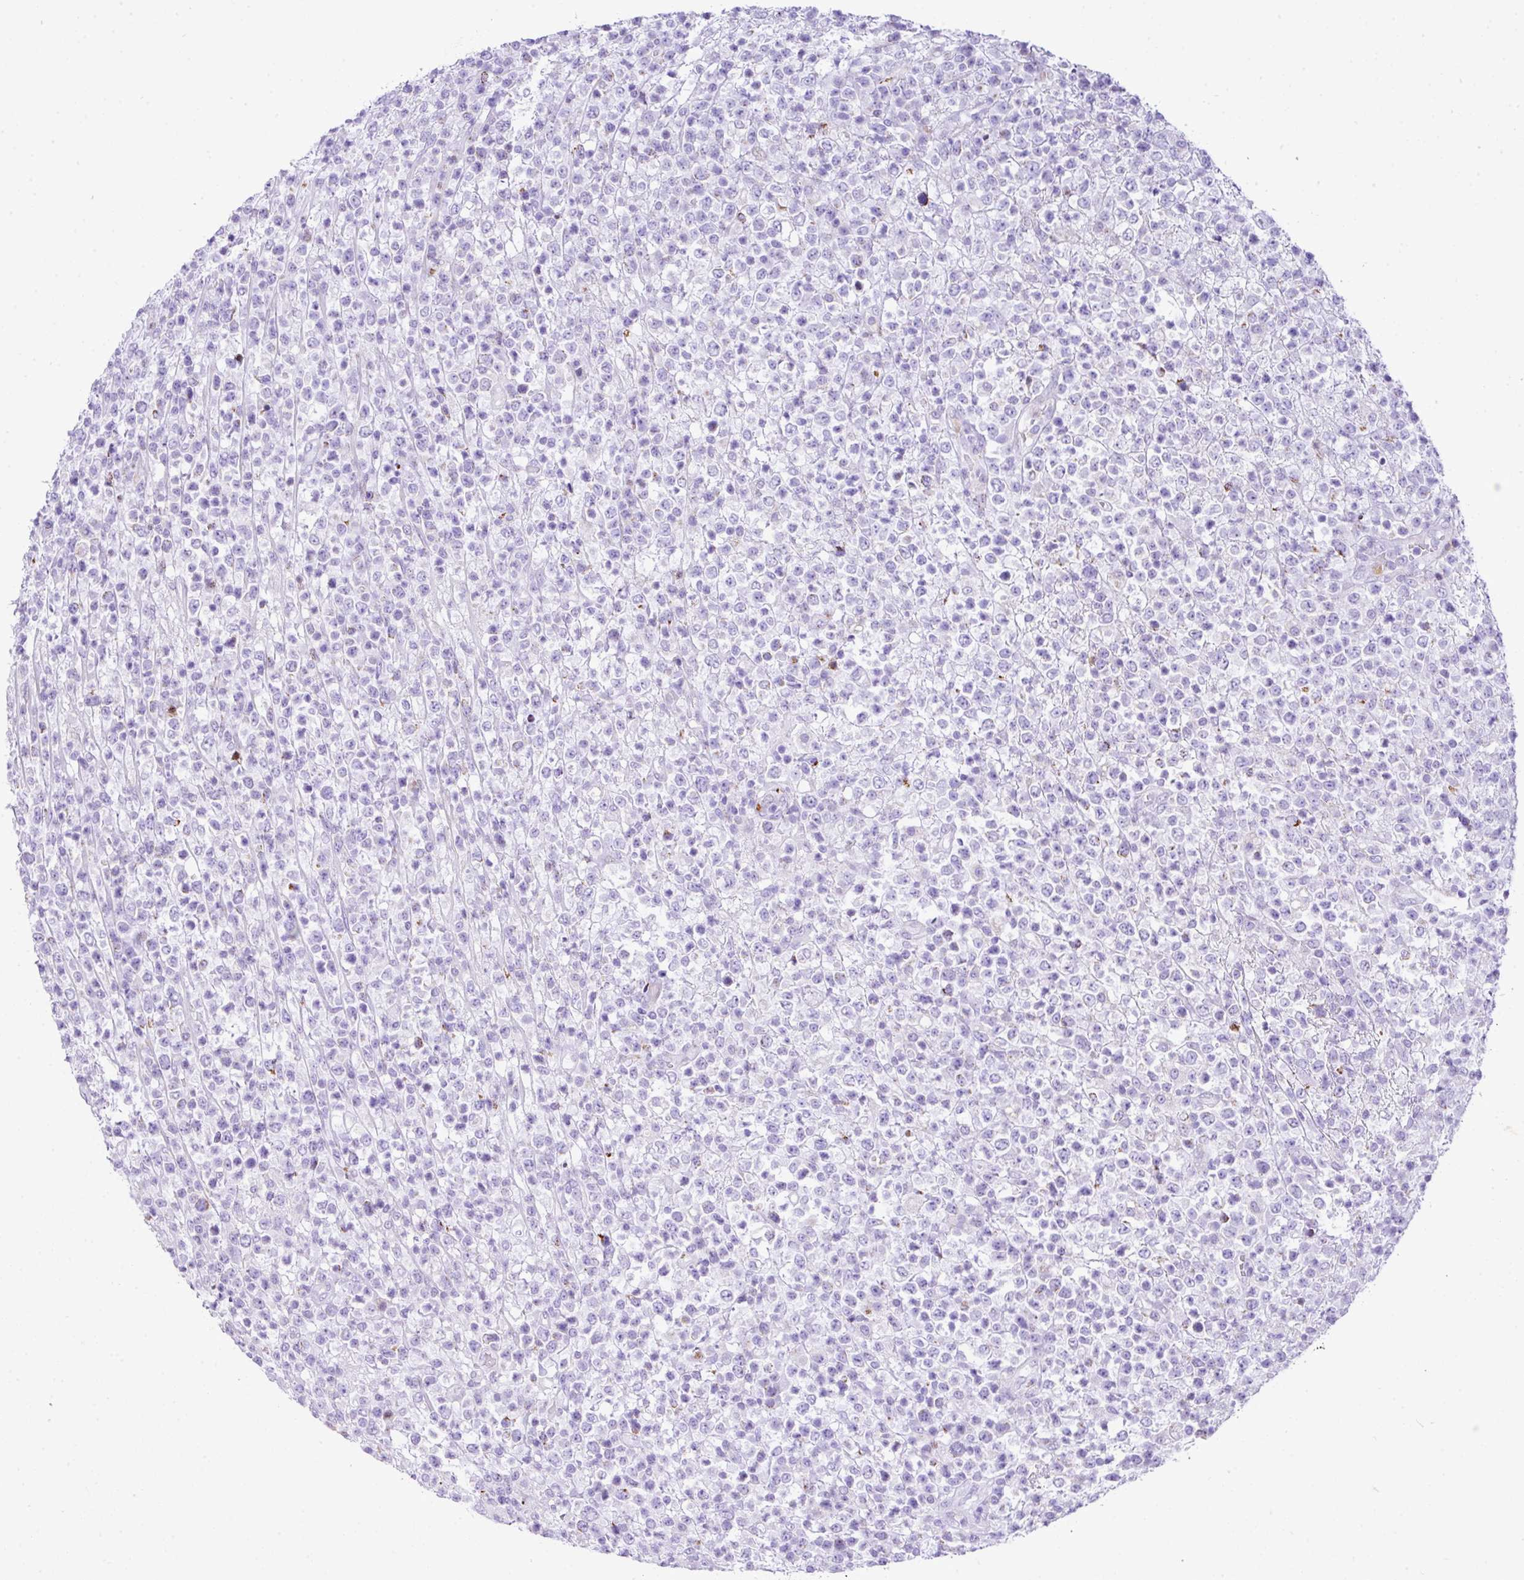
{"staining": {"intensity": "negative", "quantity": "none", "location": "none"}, "tissue": "lymphoma", "cell_type": "Tumor cells", "image_type": "cancer", "snomed": [{"axis": "morphology", "description": "Malignant lymphoma, non-Hodgkin's type, High grade"}, {"axis": "topography", "description": "Colon"}], "caption": "The photomicrograph shows no significant positivity in tumor cells of malignant lymphoma, non-Hodgkin's type (high-grade).", "gene": "RCAN2", "patient": {"sex": "female", "age": 53}}